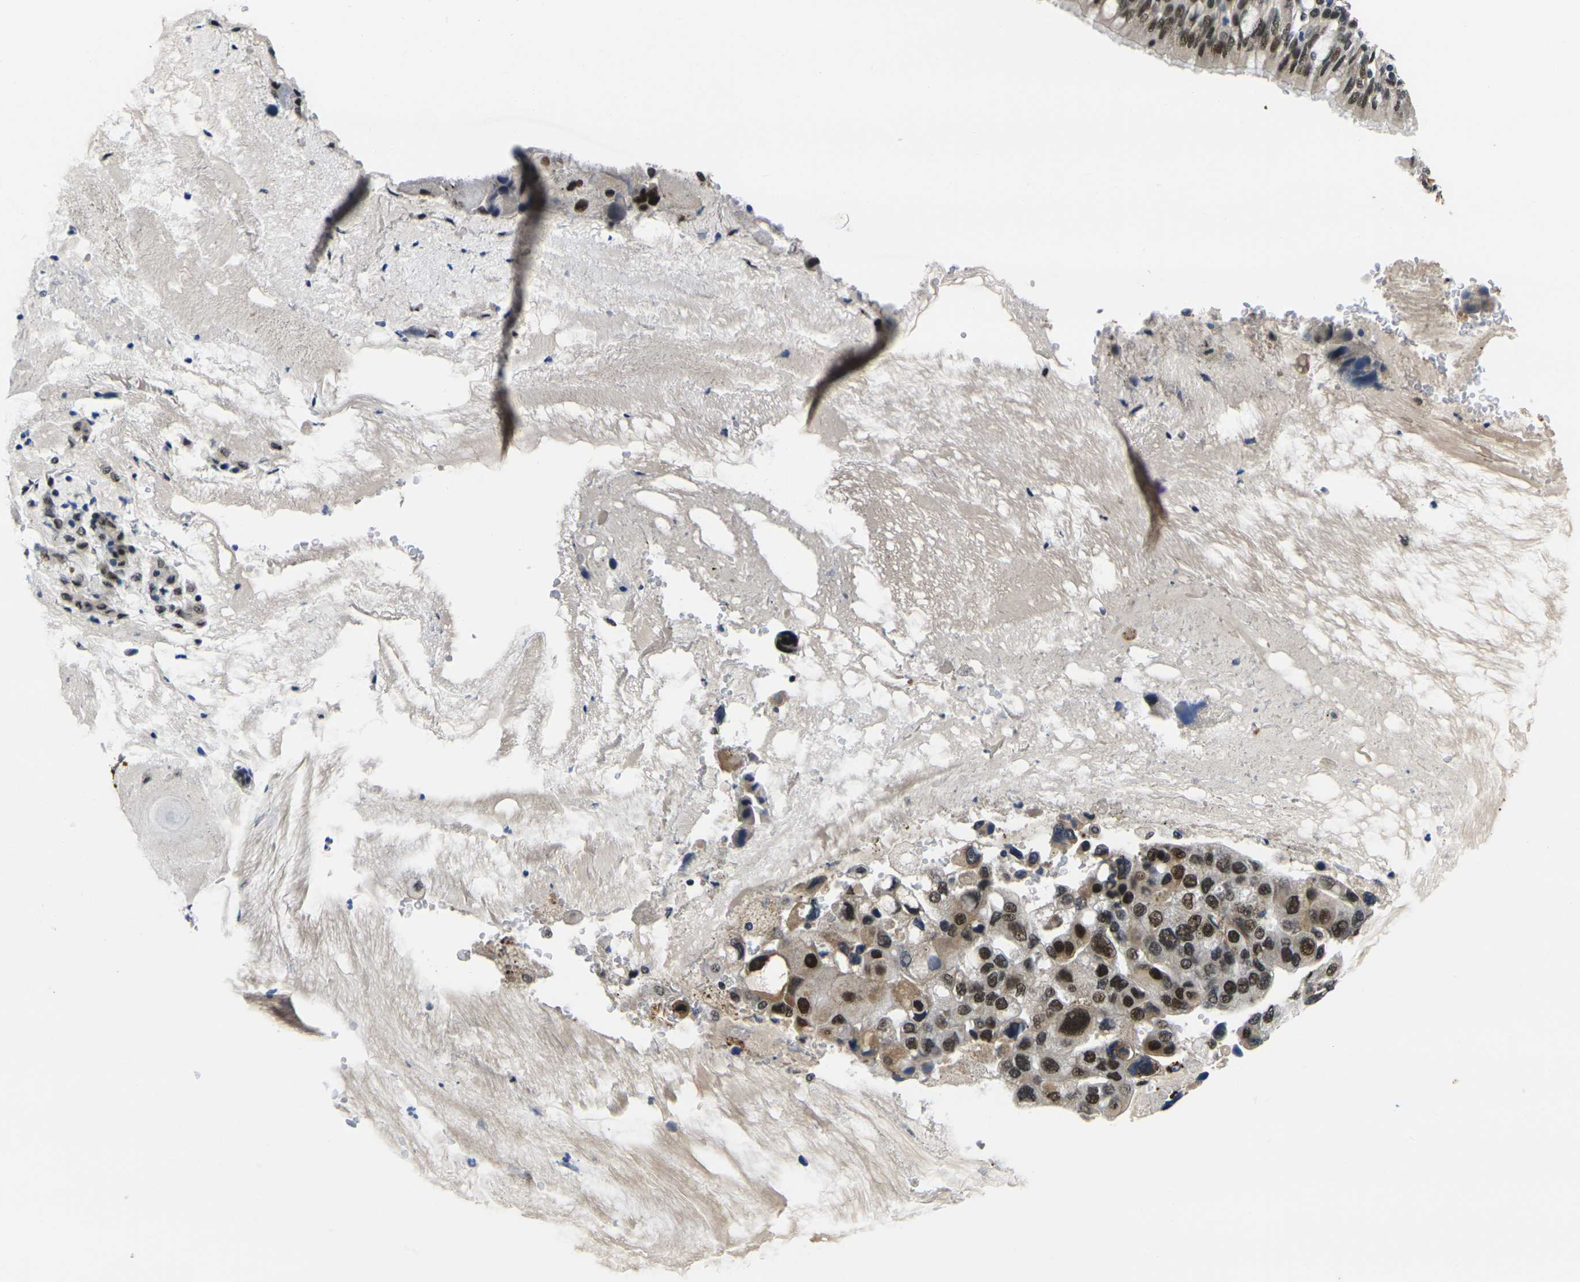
{"staining": {"intensity": "moderate", "quantity": ">75%", "location": "nuclear"}, "tissue": "bronchus", "cell_type": "Respiratory epithelial cells", "image_type": "normal", "snomed": [{"axis": "morphology", "description": "Normal tissue, NOS"}, {"axis": "morphology", "description": "Adenocarcinoma, NOS"}, {"axis": "morphology", "description": "Adenocarcinoma, metastatic, NOS"}, {"axis": "topography", "description": "Lymph node"}, {"axis": "topography", "description": "Bronchus"}, {"axis": "topography", "description": "Lung"}], "caption": "The photomicrograph demonstrates staining of unremarkable bronchus, revealing moderate nuclear protein expression (brown color) within respiratory epithelial cells.", "gene": "RBM7", "patient": {"sex": "female", "age": 54}}